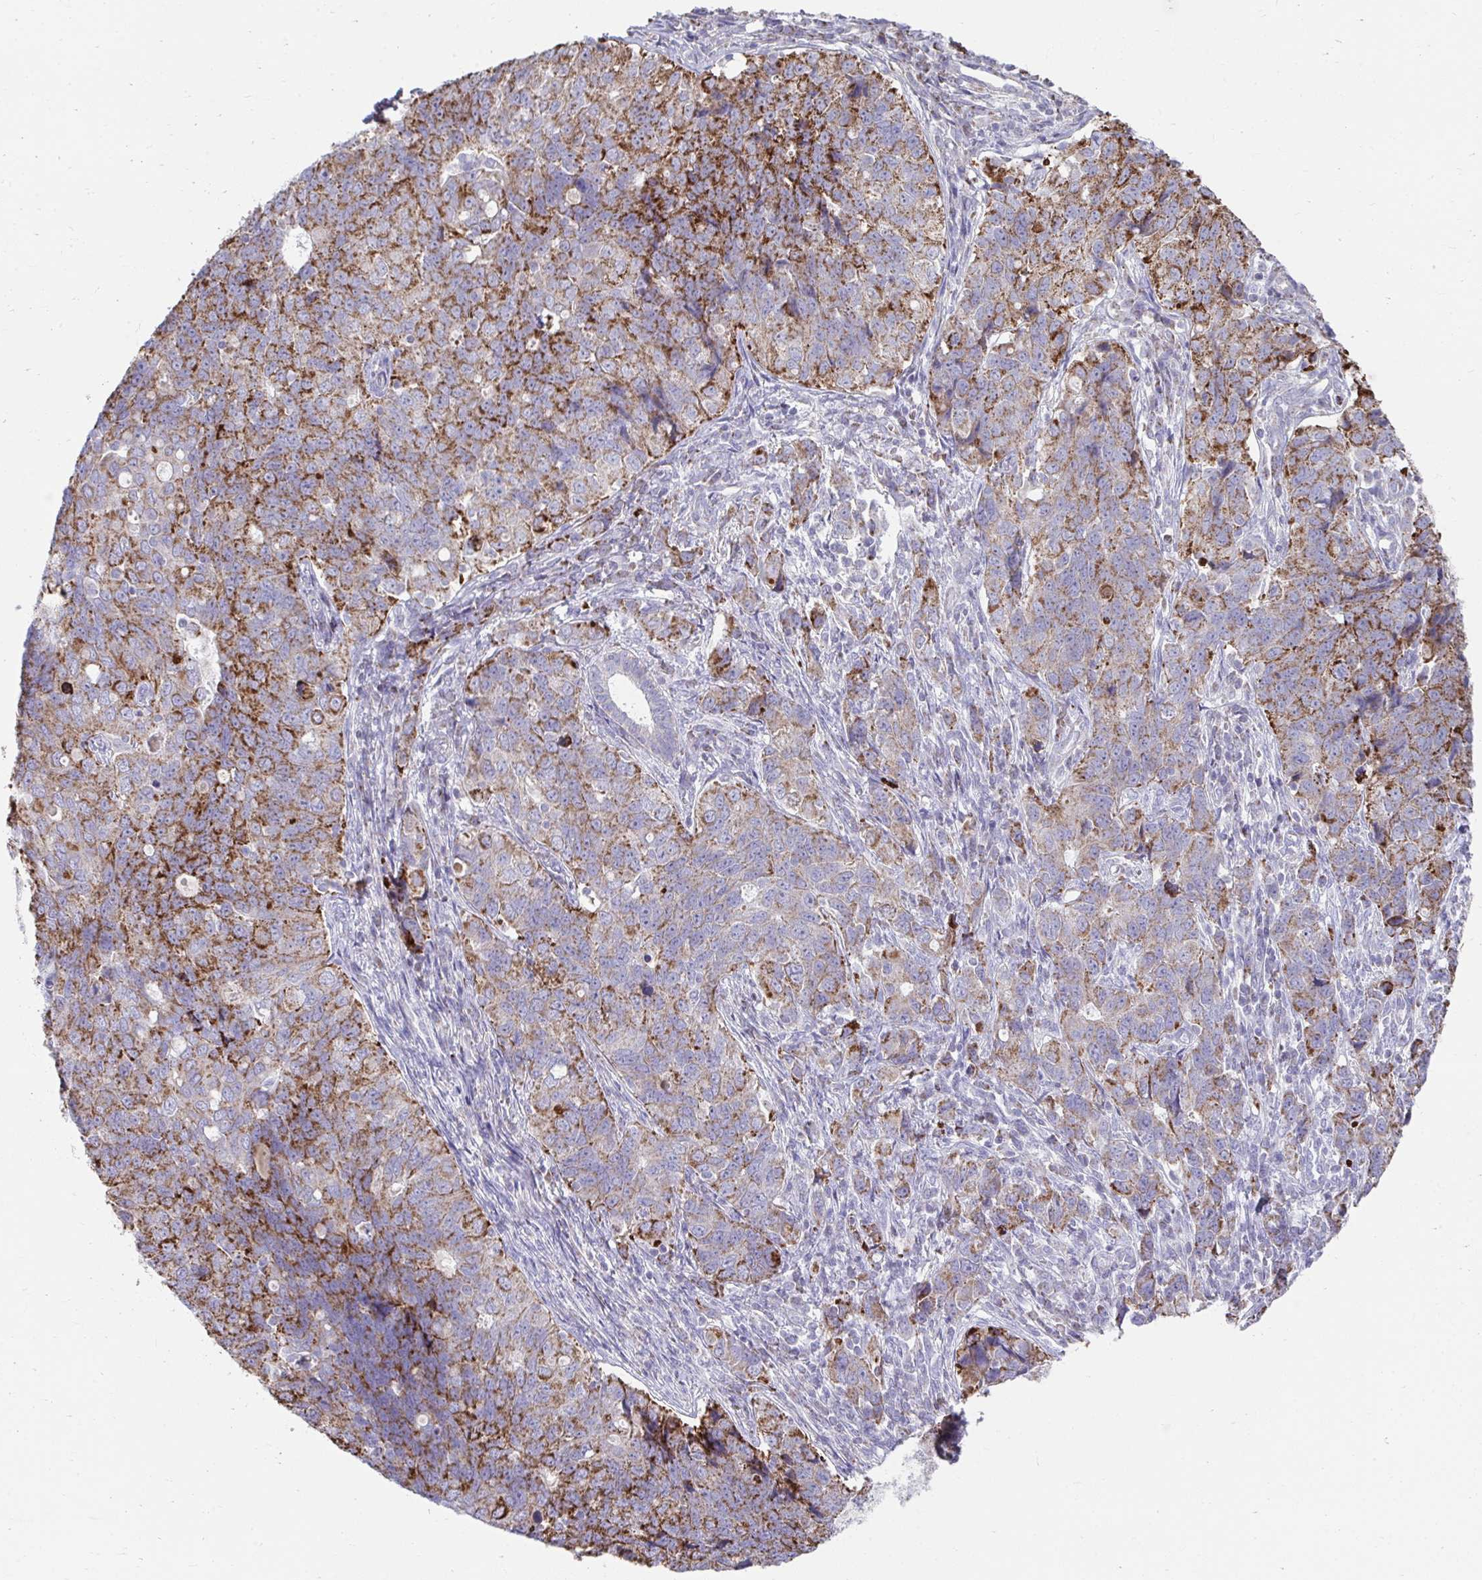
{"staining": {"intensity": "strong", "quantity": "25%-75%", "location": "cytoplasmic/membranous"}, "tissue": "endometrial cancer", "cell_type": "Tumor cells", "image_type": "cancer", "snomed": [{"axis": "morphology", "description": "Adenocarcinoma, NOS"}, {"axis": "topography", "description": "Endometrium"}], "caption": "IHC micrograph of neoplastic tissue: endometrial adenocarcinoma stained using immunohistochemistry demonstrates high levels of strong protein expression localized specifically in the cytoplasmic/membranous of tumor cells, appearing as a cytoplasmic/membranous brown color.", "gene": "PRRG3", "patient": {"sex": "female", "age": 43}}